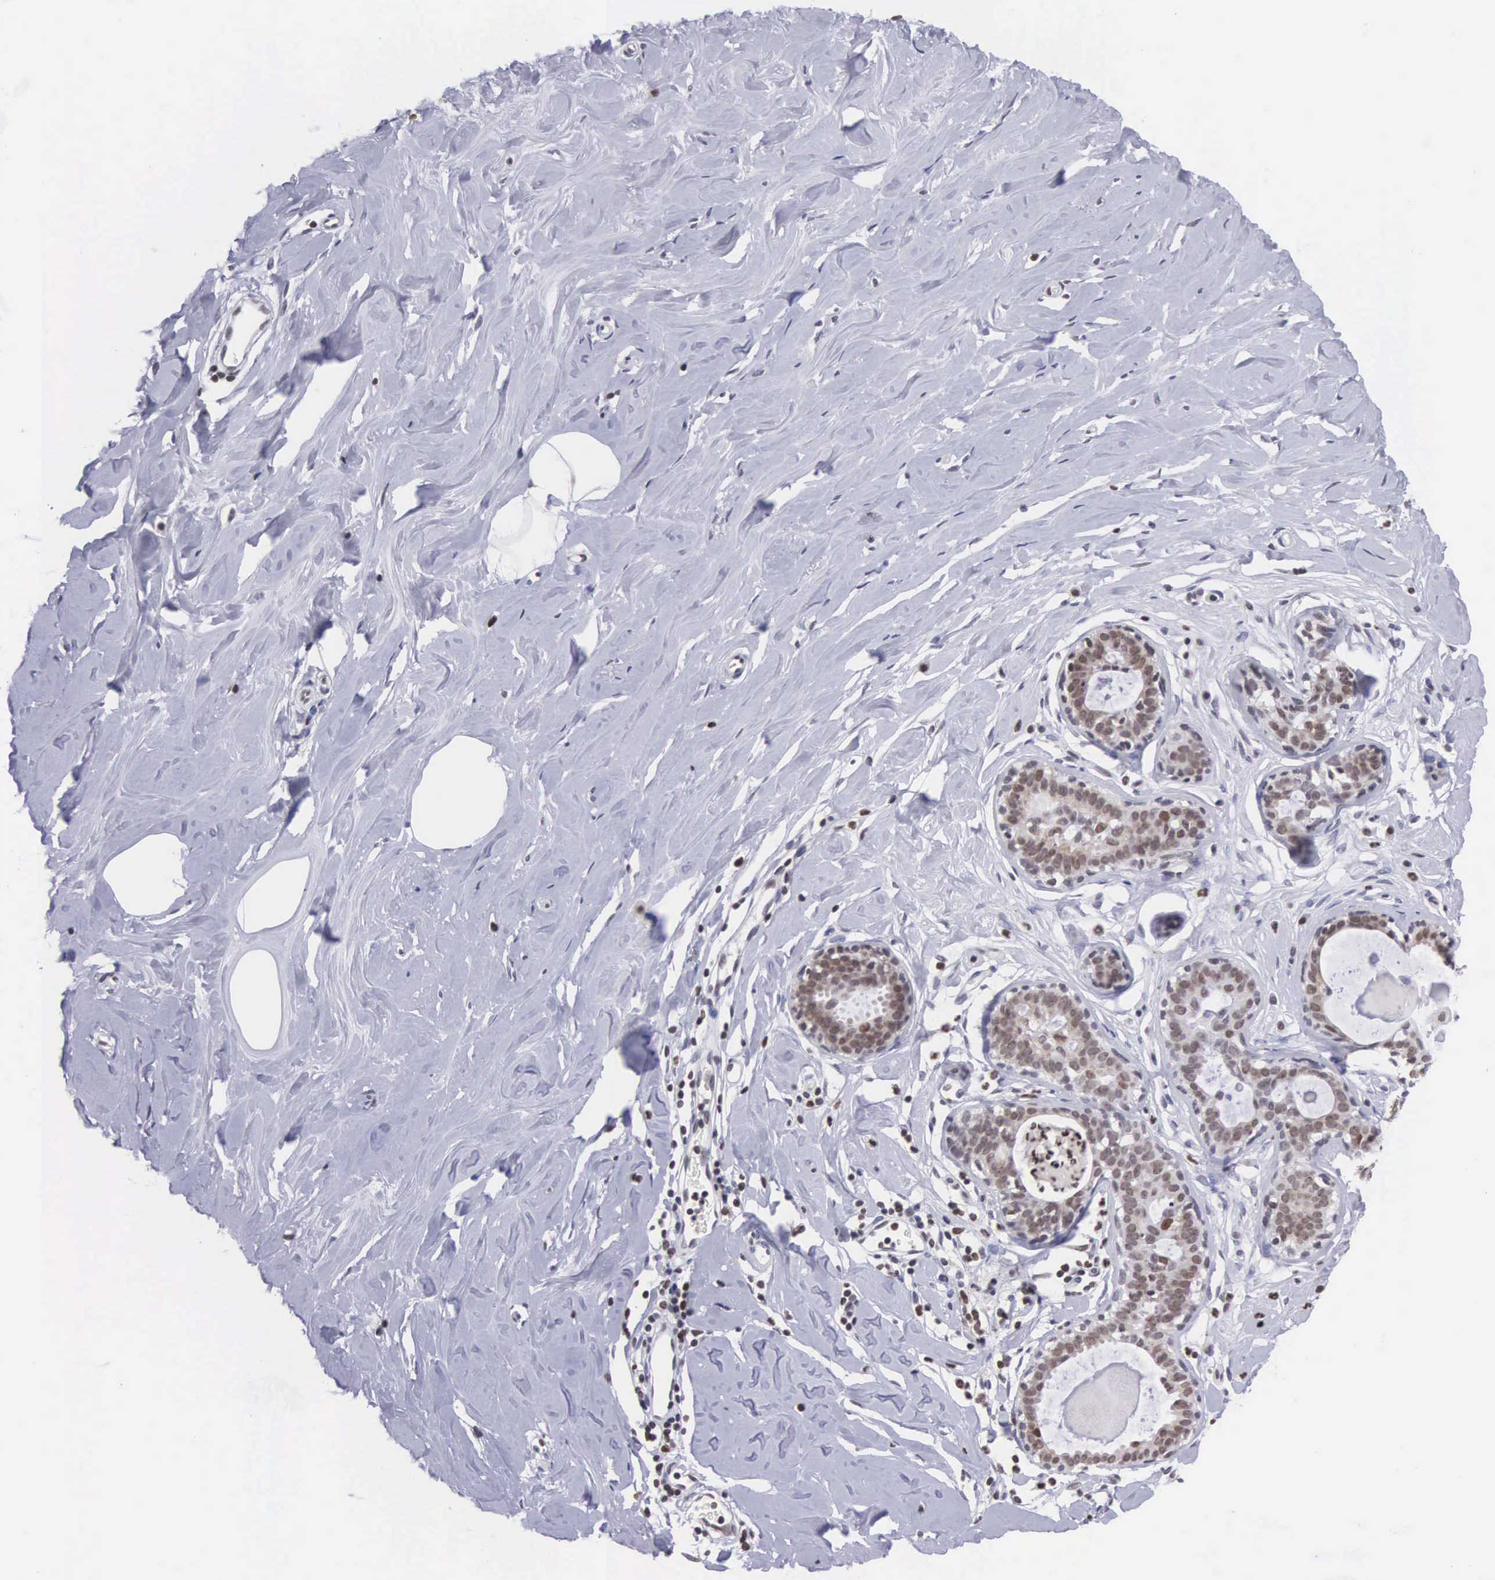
{"staining": {"intensity": "moderate", "quantity": ">75%", "location": "nuclear"}, "tissue": "breast", "cell_type": "Glandular cells", "image_type": "normal", "snomed": [{"axis": "morphology", "description": "Normal tissue, NOS"}, {"axis": "topography", "description": "Breast"}], "caption": "A histopathology image of breast stained for a protein shows moderate nuclear brown staining in glandular cells. Immunohistochemistry stains the protein of interest in brown and the nuclei are stained blue.", "gene": "VRK1", "patient": {"sex": "female", "age": 44}}